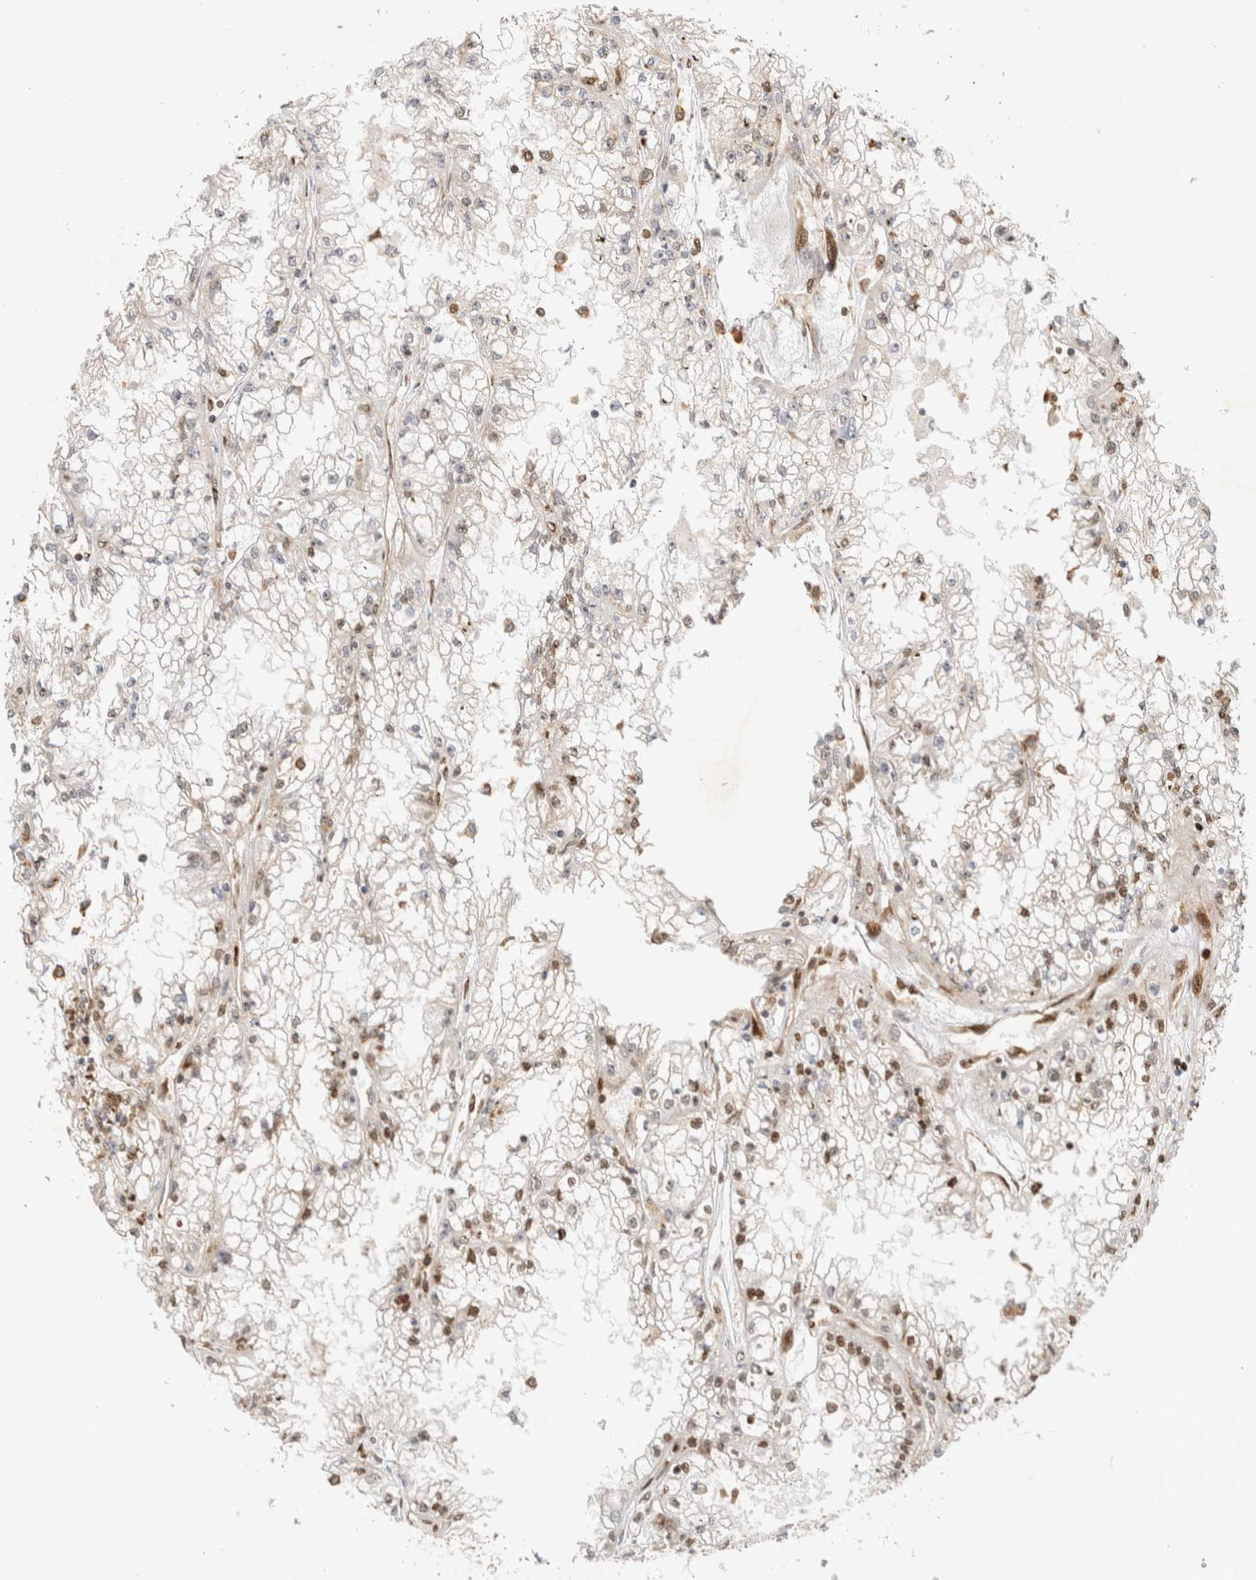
{"staining": {"intensity": "weak", "quantity": ">75%", "location": "nuclear"}, "tissue": "renal cancer", "cell_type": "Tumor cells", "image_type": "cancer", "snomed": [{"axis": "morphology", "description": "Adenocarcinoma, NOS"}, {"axis": "topography", "description": "Kidney"}], "caption": "Immunohistochemistry (IHC) (DAB) staining of renal adenocarcinoma exhibits weak nuclear protein staining in approximately >75% of tumor cells. (DAB IHC, brown staining for protein, blue staining for nuclei).", "gene": "TCF4", "patient": {"sex": "male", "age": 56}}